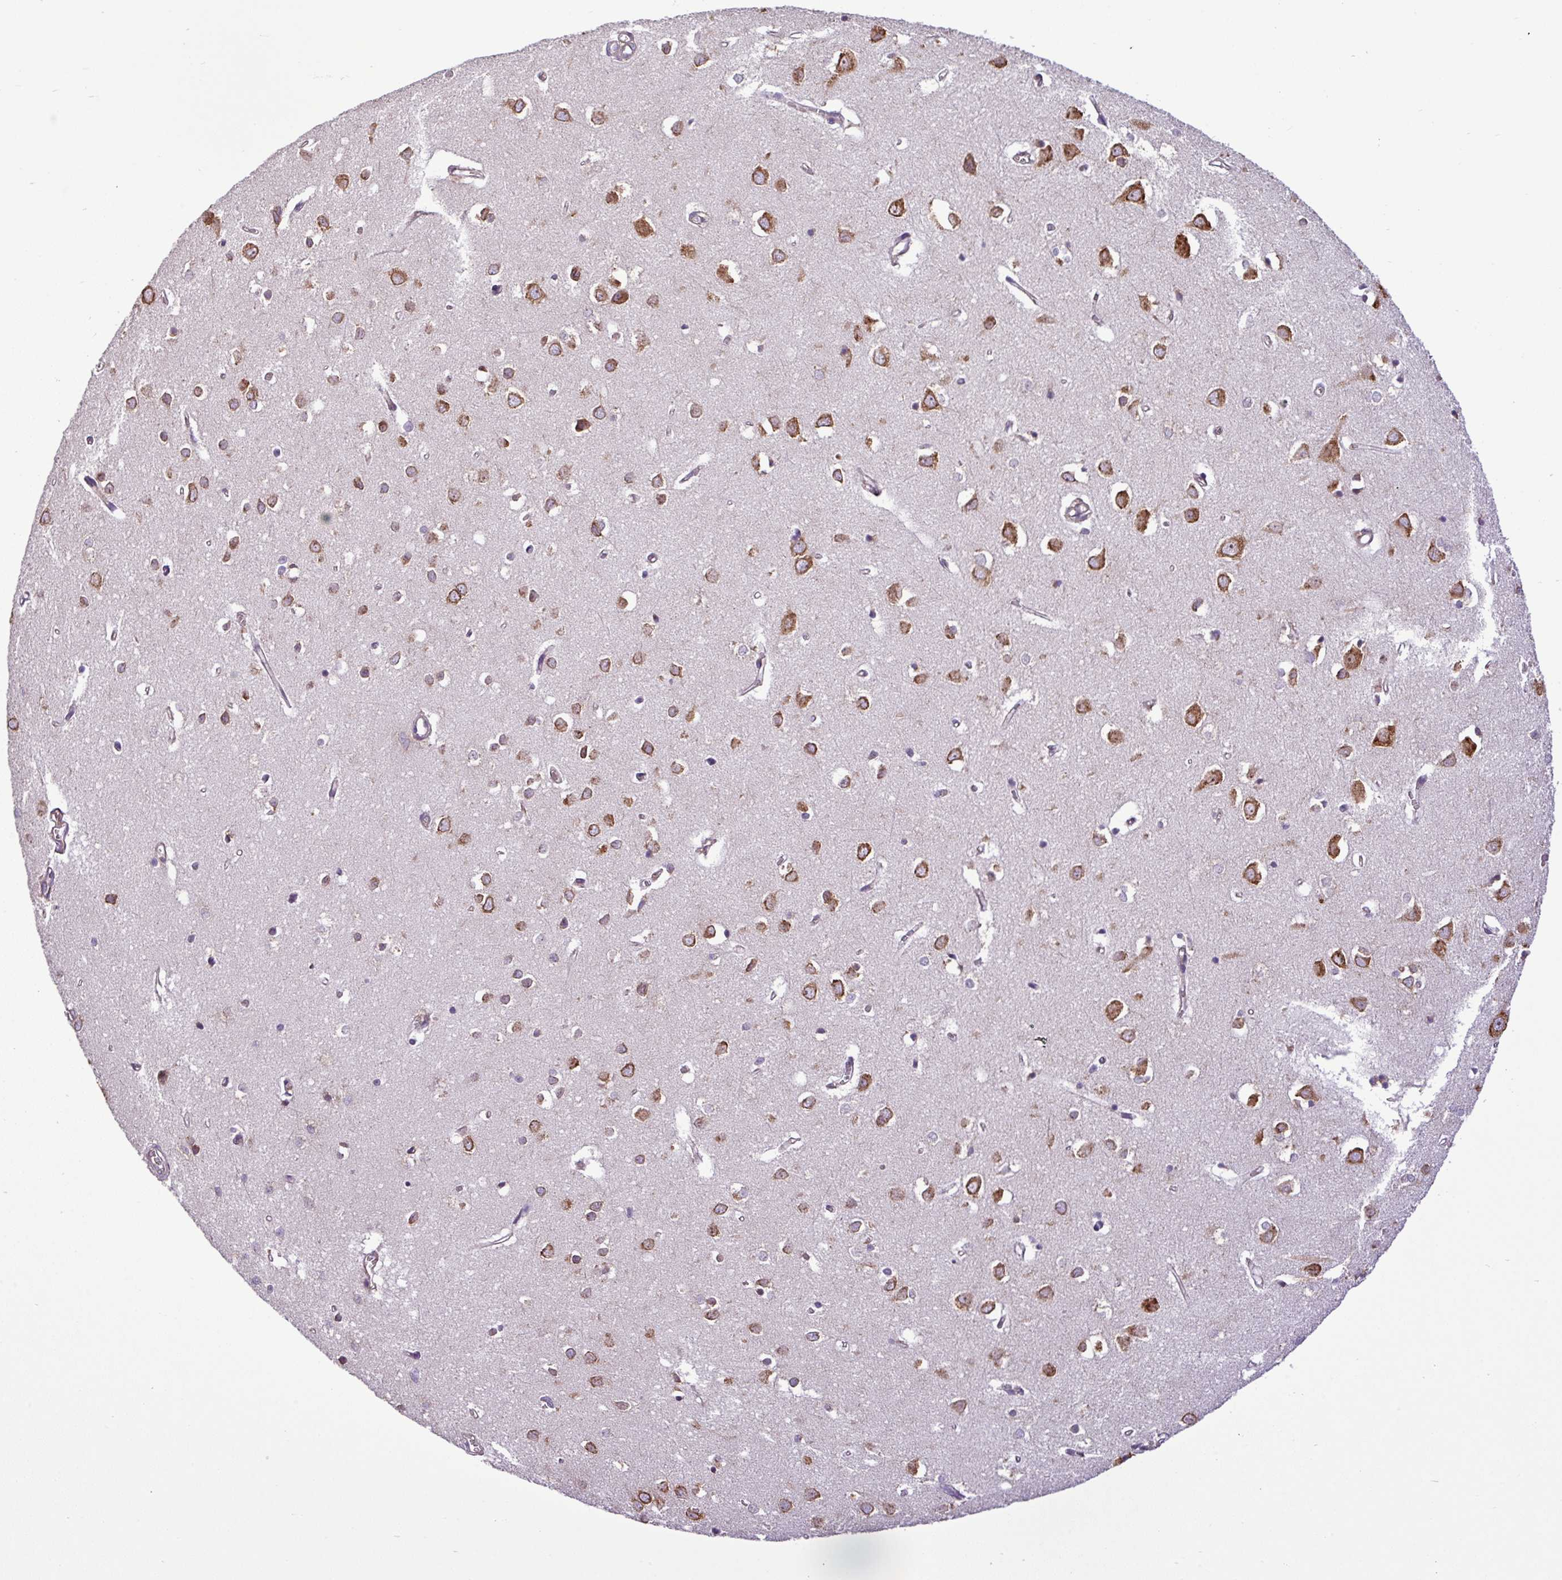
{"staining": {"intensity": "moderate", "quantity": "<25%", "location": "cytoplasmic/membranous"}, "tissue": "cerebral cortex", "cell_type": "Endothelial cells", "image_type": "normal", "snomed": [{"axis": "morphology", "description": "Normal tissue, NOS"}, {"axis": "topography", "description": "Cerebral cortex"}], "caption": "Cerebral cortex stained with DAB (3,3'-diaminobenzidine) immunohistochemistry (IHC) displays low levels of moderate cytoplasmic/membranous positivity in approximately <25% of endothelial cells.", "gene": "RPL13", "patient": {"sex": "female", "age": 64}}